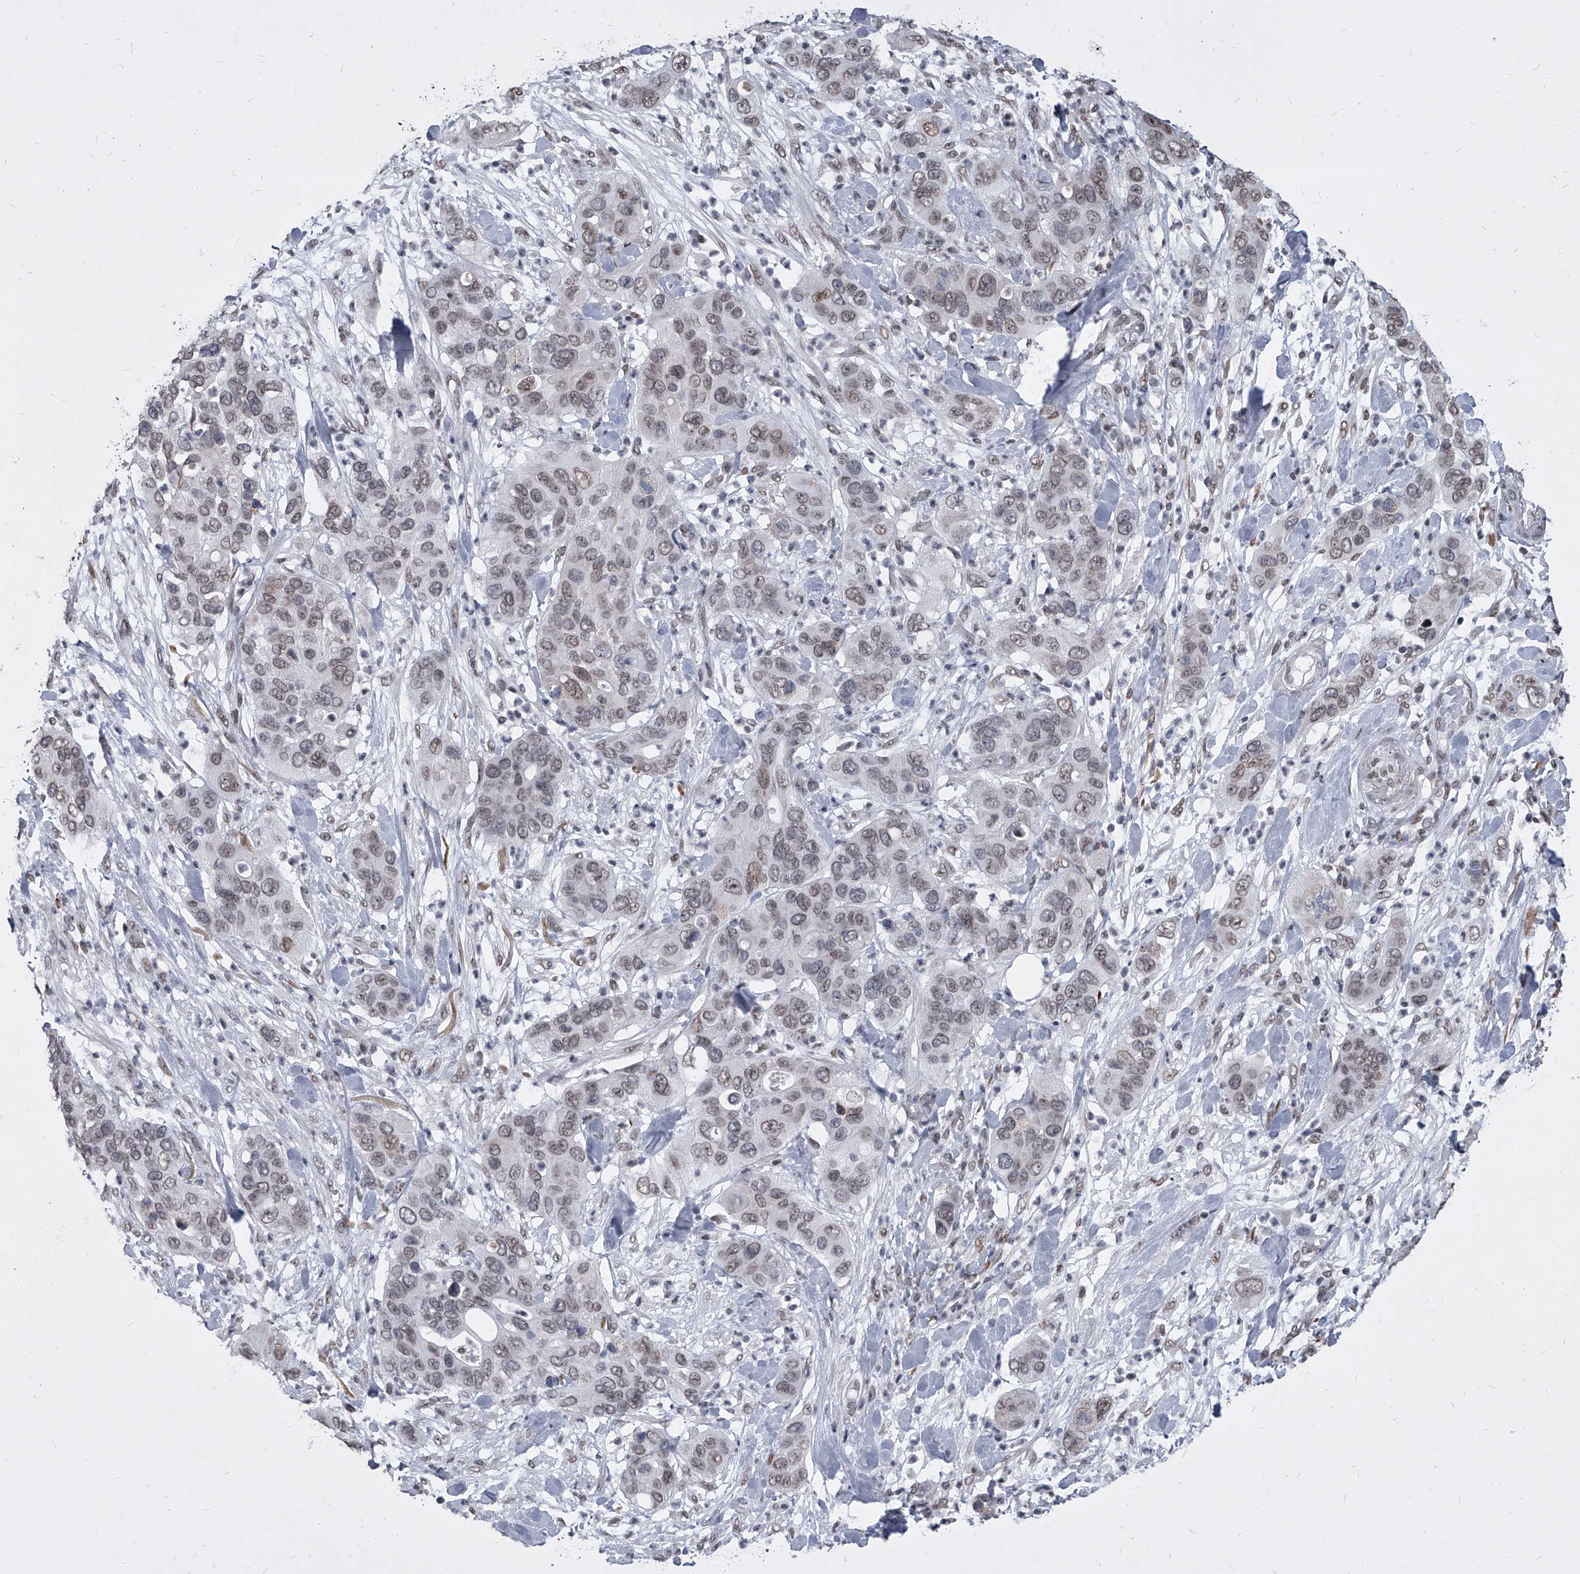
{"staining": {"intensity": "weak", "quantity": "25%-75%", "location": "nuclear"}, "tissue": "pancreatic cancer", "cell_type": "Tumor cells", "image_type": "cancer", "snomed": [{"axis": "morphology", "description": "Adenocarcinoma, NOS"}, {"axis": "topography", "description": "Pancreas"}], "caption": "Pancreatic cancer stained for a protein displays weak nuclear positivity in tumor cells.", "gene": "PPIL4", "patient": {"sex": "female", "age": 71}}